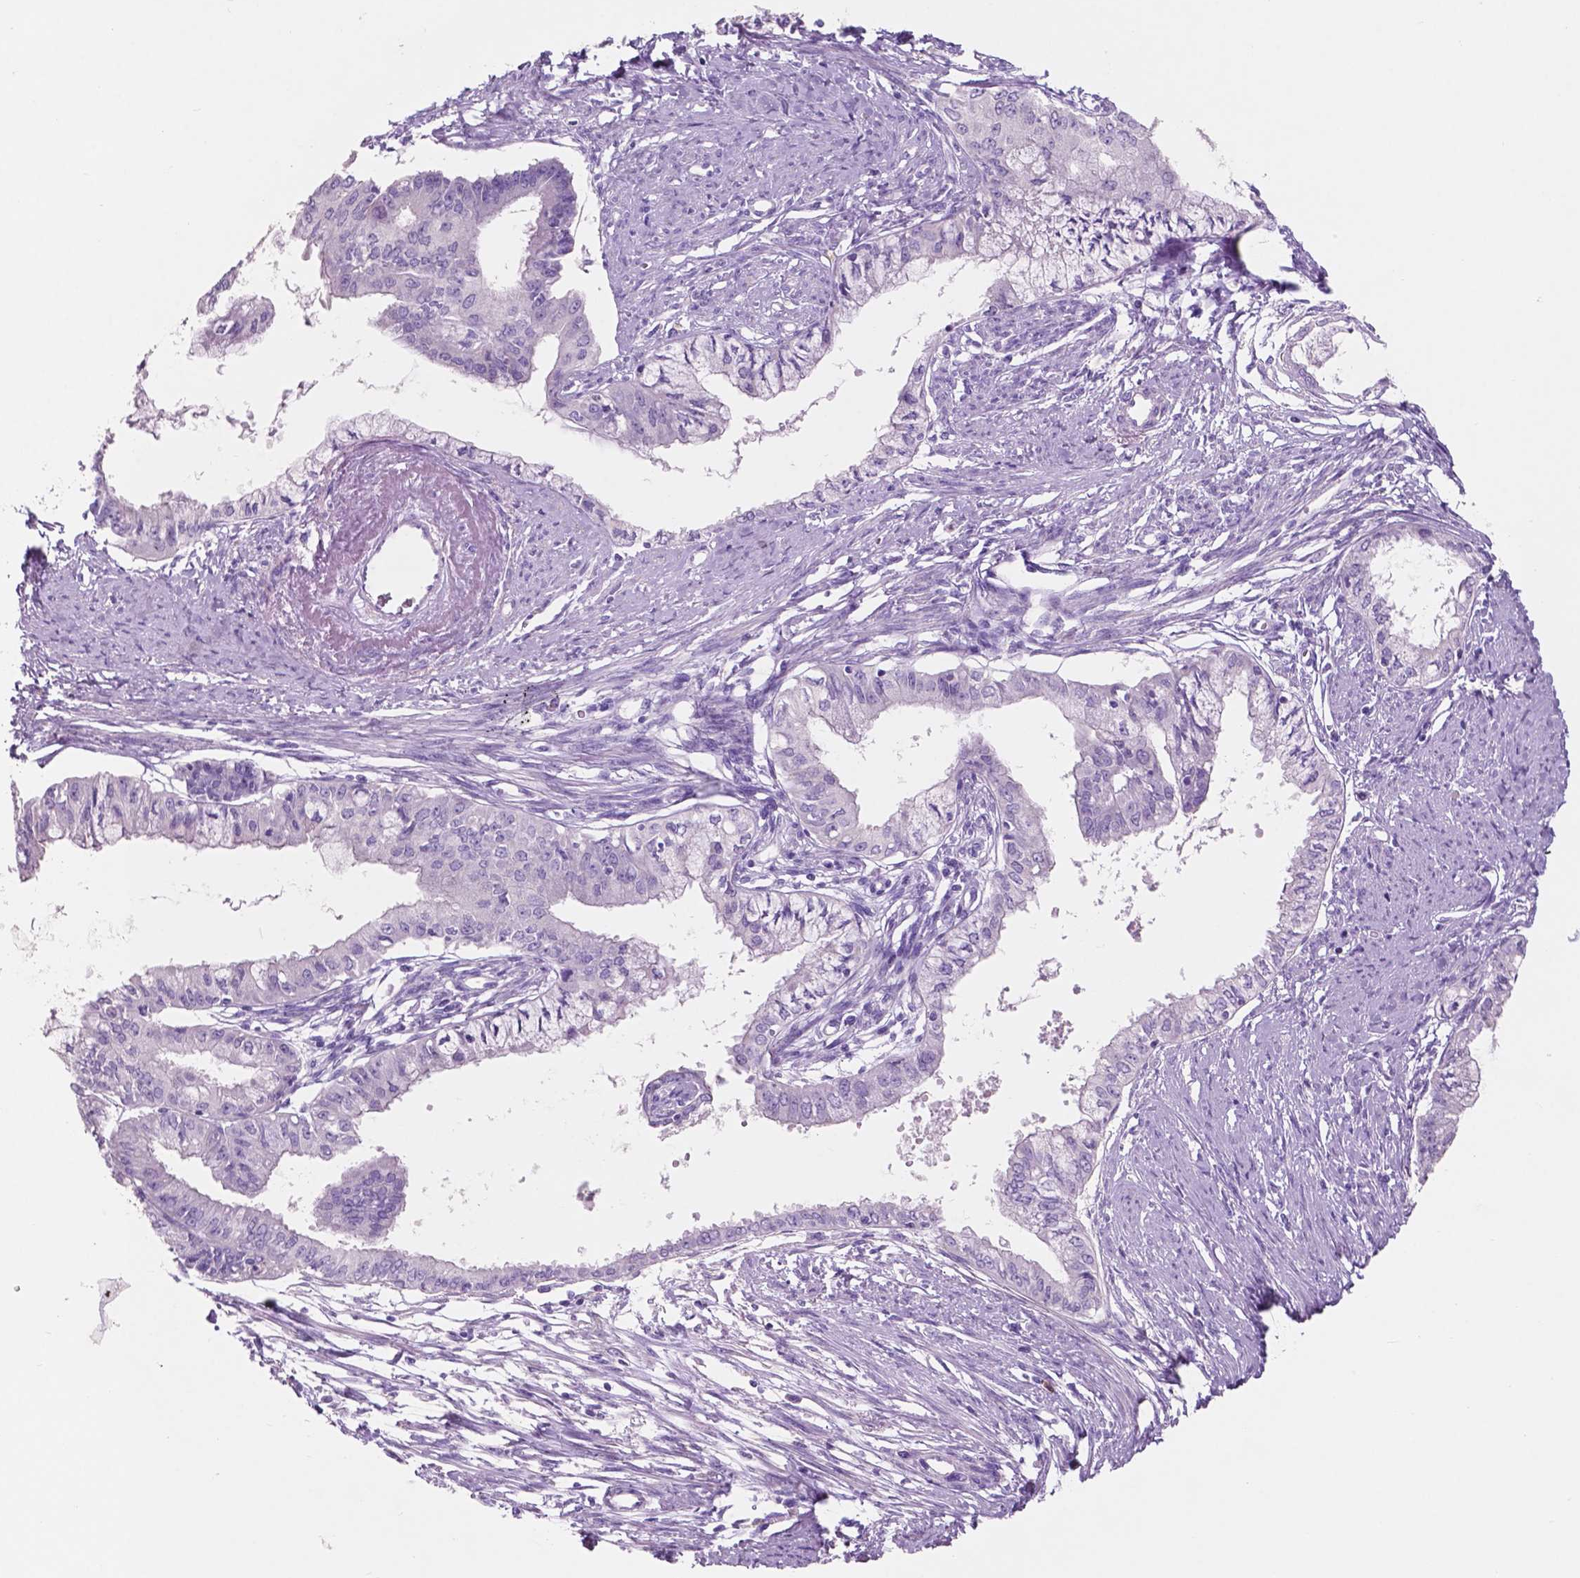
{"staining": {"intensity": "negative", "quantity": "none", "location": "none"}, "tissue": "endometrial cancer", "cell_type": "Tumor cells", "image_type": "cancer", "snomed": [{"axis": "morphology", "description": "Adenocarcinoma, NOS"}, {"axis": "topography", "description": "Endometrium"}], "caption": "Immunohistochemistry (IHC) image of neoplastic tissue: endometrial adenocarcinoma stained with DAB demonstrates no significant protein positivity in tumor cells.", "gene": "CUZD1", "patient": {"sex": "female", "age": 76}}